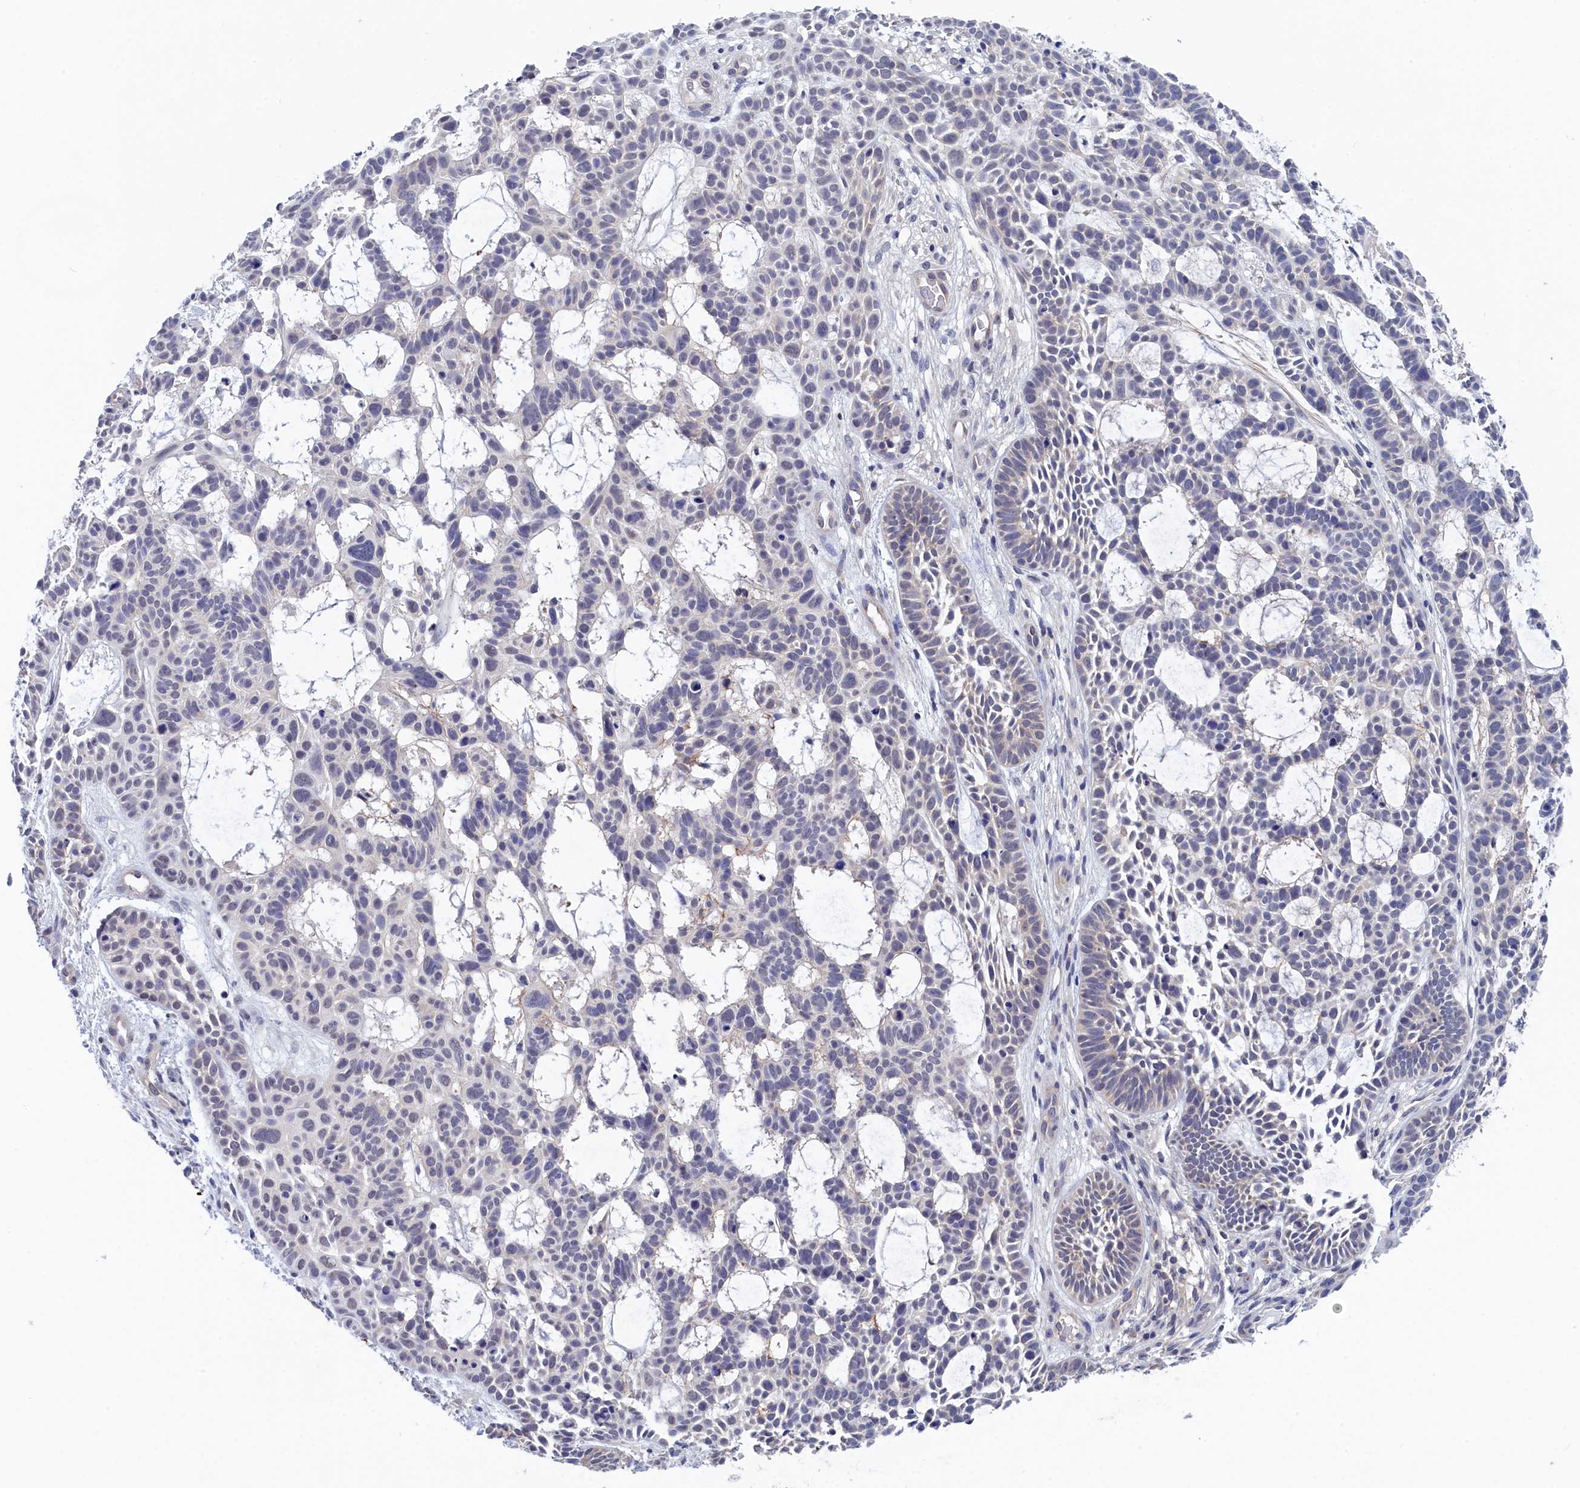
{"staining": {"intensity": "negative", "quantity": "none", "location": "none"}, "tissue": "skin cancer", "cell_type": "Tumor cells", "image_type": "cancer", "snomed": [{"axis": "morphology", "description": "Basal cell carcinoma"}, {"axis": "topography", "description": "Skin"}], "caption": "Tumor cells show no significant protein positivity in basal cell carcinoma (skin). (Immunohistochemistry (ihc), brightfield microscopy, high magnification).", "gene": "PGP", "patient": {"sex": "male", "age": 89}}